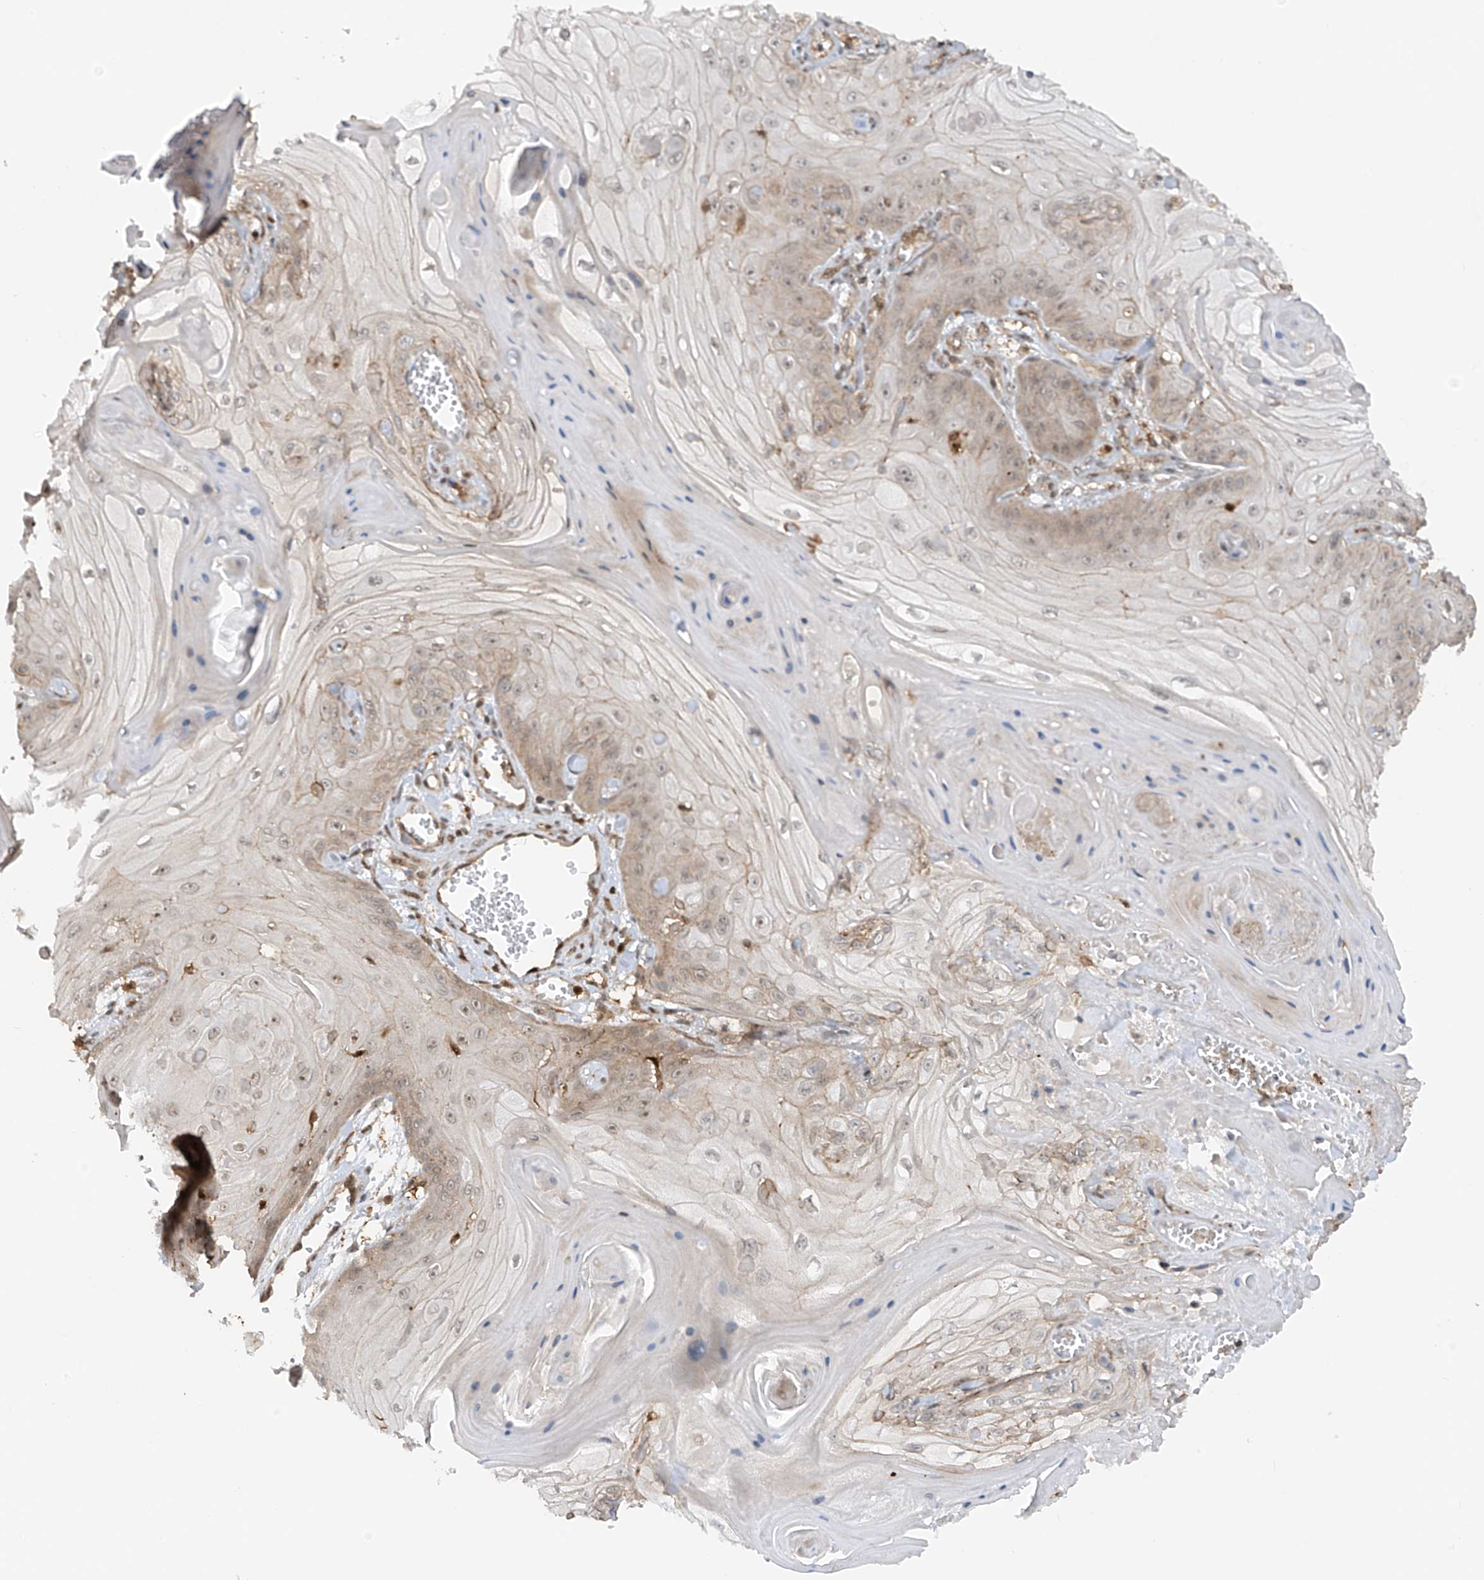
{"staining": {"intensity": "weak", "quantity": "<25%", "location": "cytoplasmic/membranous"}, "tissue": "skin cancer", "cell_type": "Tumor cells", "image_type": "cancer", "snomed": [{"axis": "morphology", "description": "Squamous cell carcinoma, NOS"}, {"axis": "topography", "description": "Skin"}], "caption": "The micrograph exhibits no significant staining in tumor cells of skin cancer. Nuclei are stained in blue.", "gene": "REPIN1", "patient": {"sex": "male", "age": 74}}